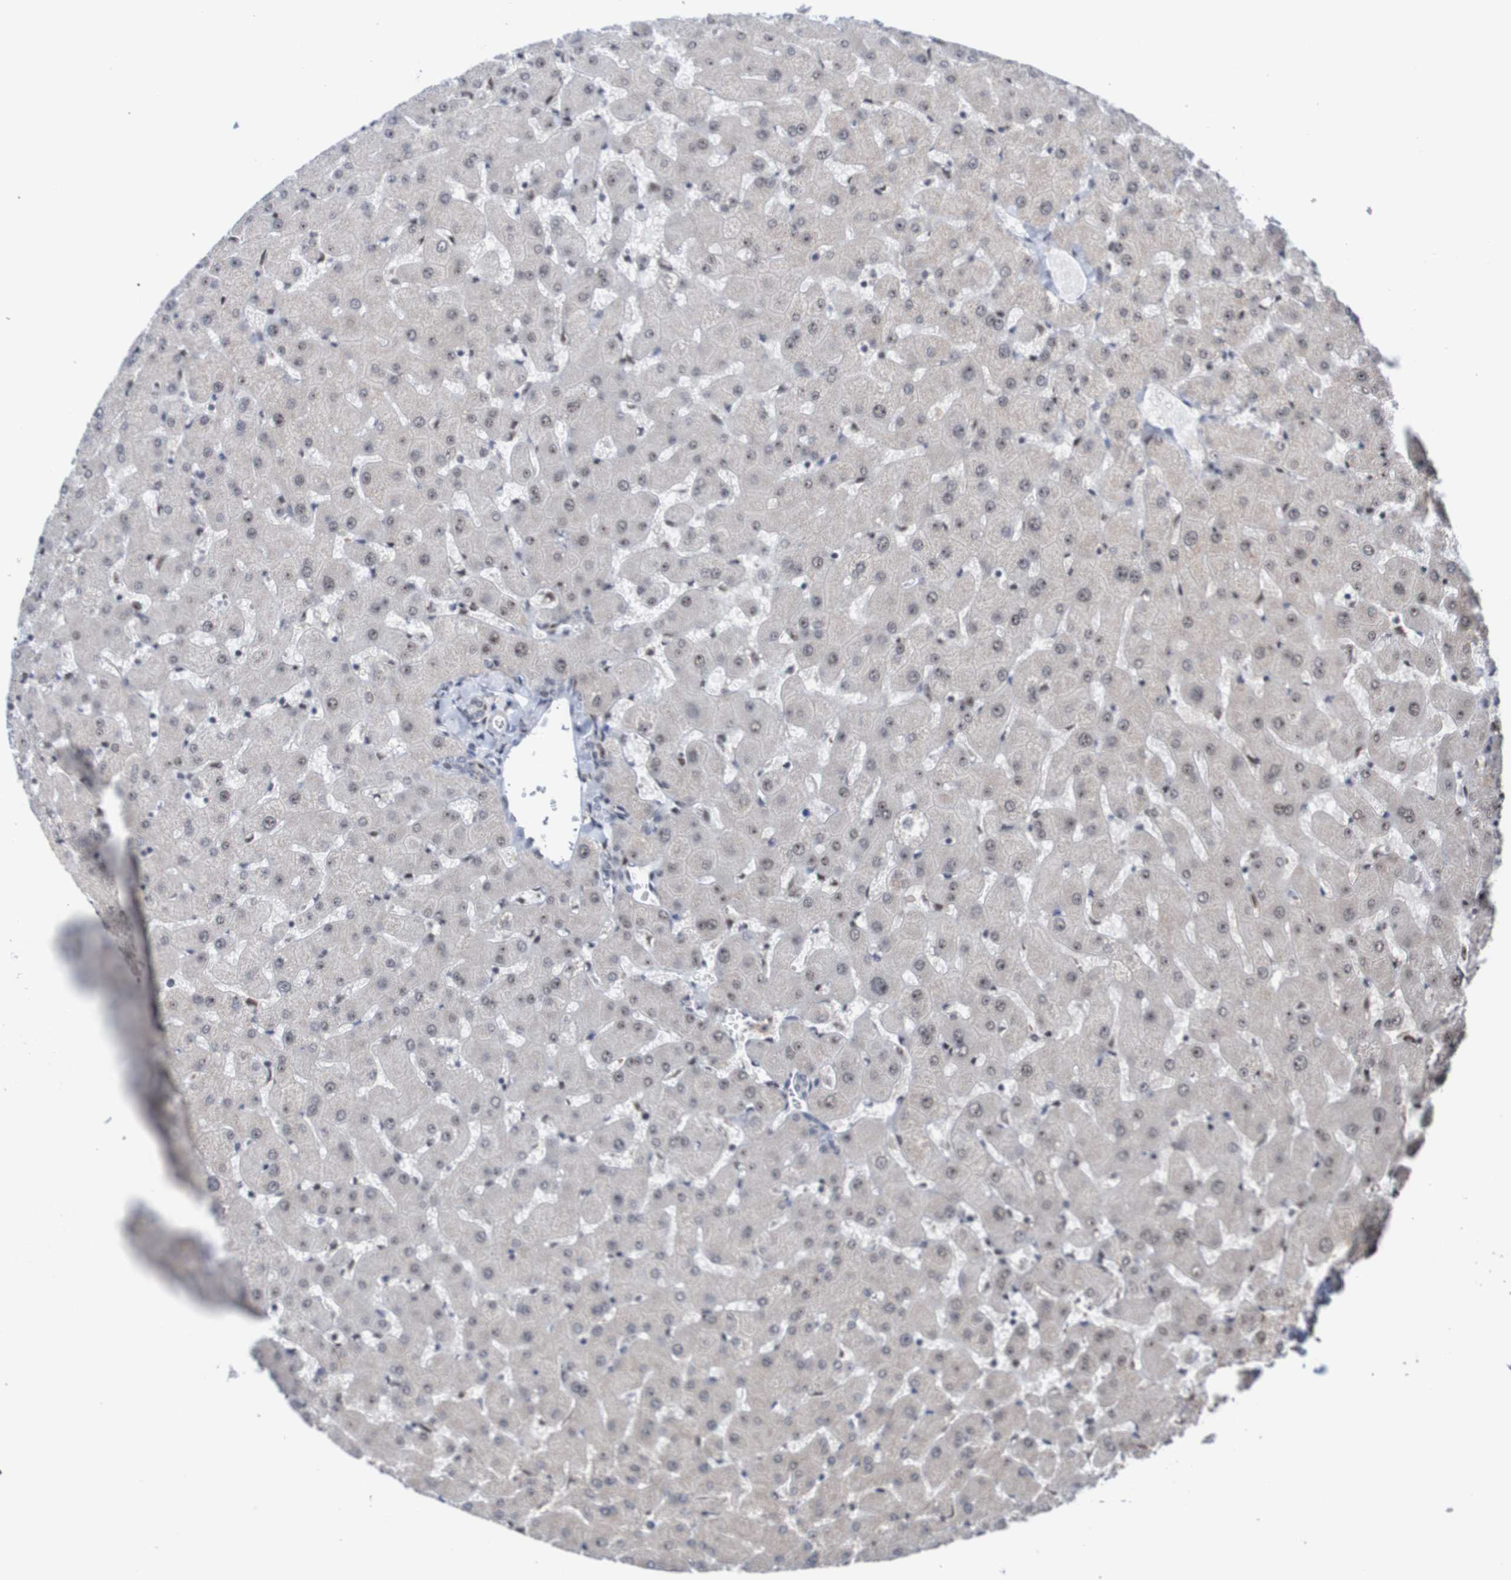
{"staining": {"intensity": "negative", "quantity": "none", "location": "none"}, "tissue": "liver", "cell_type": "Cholangiocytes", "image_type": "normal", "snomed": [{"axis": "morphology", "description": "Normal tissue, NOS"}, {"axis": "topography", "description": "Liver"}], "caption": "Cholangiocytes show no significant staining in benign liver. (DAB (3,3'-diaminobenzidine) immunohistochemistry (IHC), high magnification).", "gene": "CDC5L", "patient": {"sex": "female", "age": 63}}